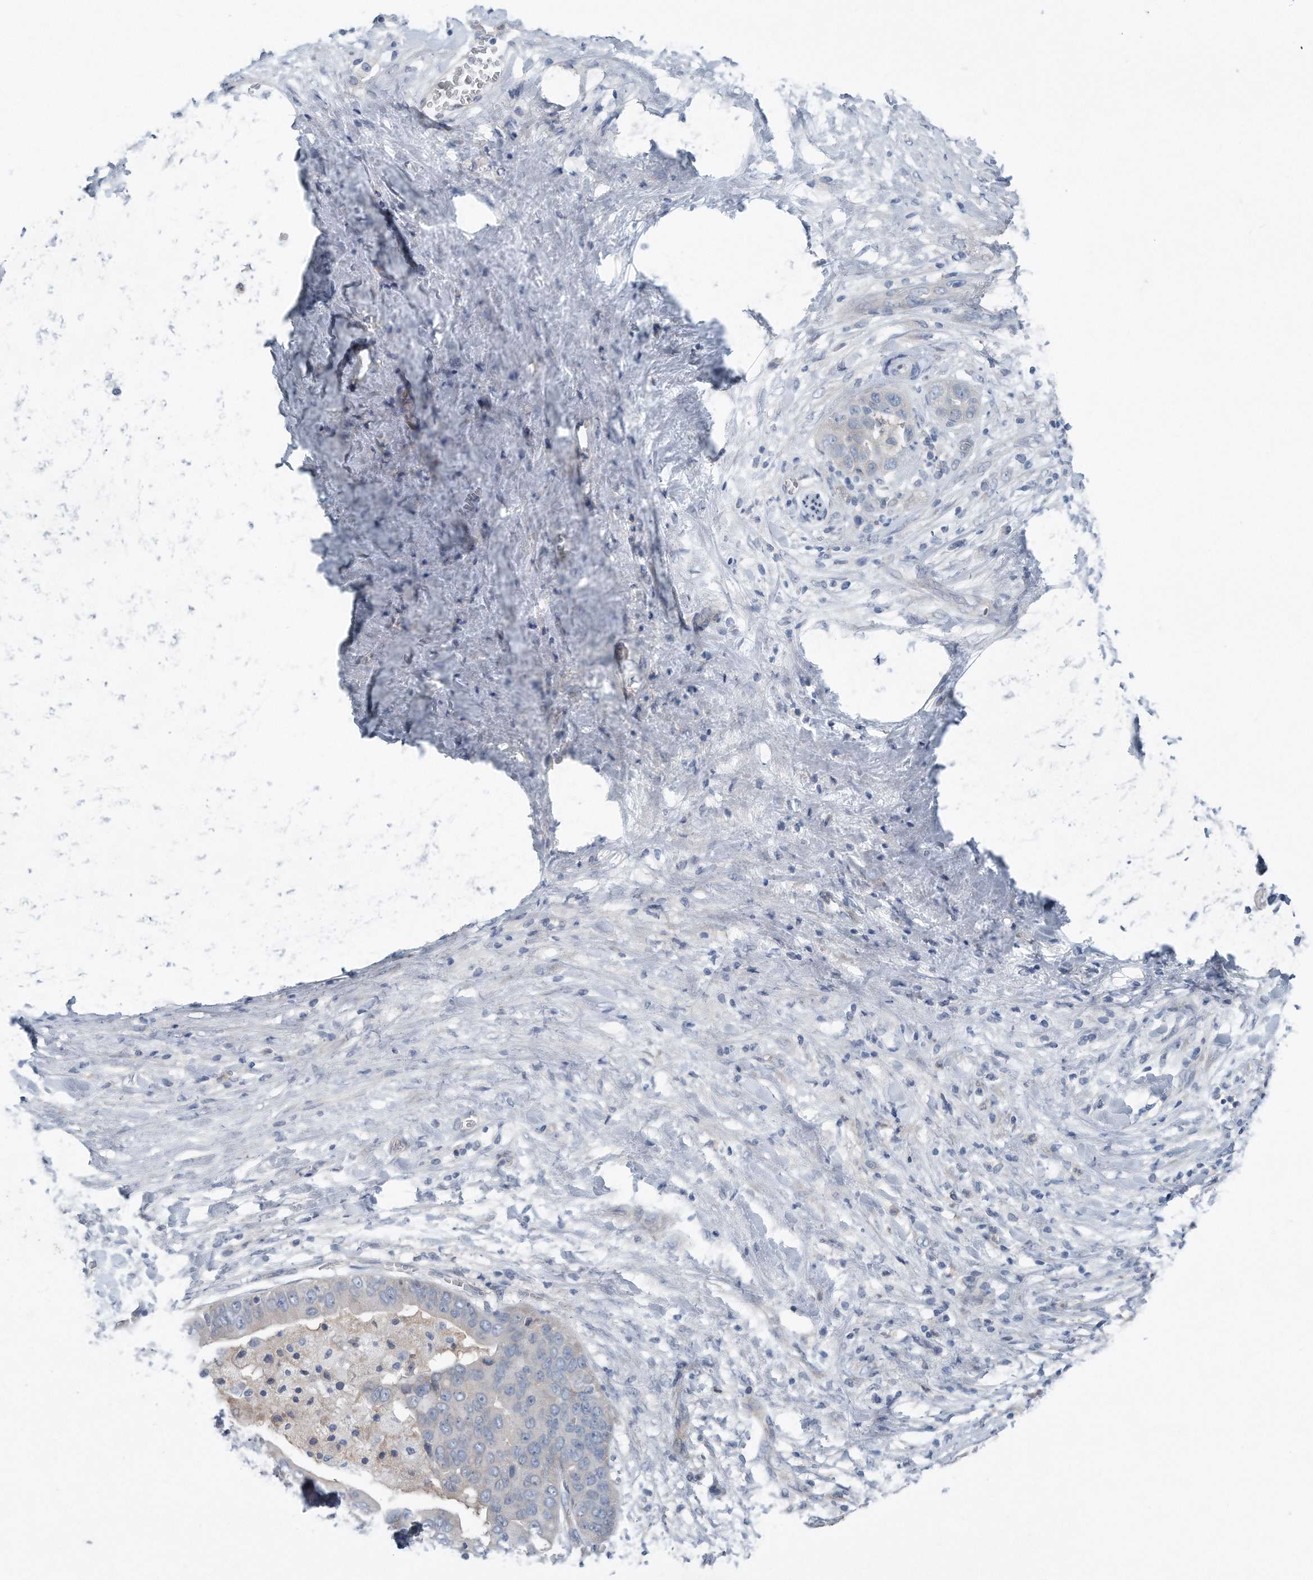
{"staining": {"intensity": "negative", "quantity": "none", "location": "none"}, "tissue": "liver cancer", "cell_type": "Tumor cells", "image_type": "cancer", "snomed": [{"axis": "morphology", "description": "Cholangiocarcinoma"}, {"axis": "topography", "description": "Liver"}], "caption": "Photomicrograph shows no protein expression in tumor cells of cholangiocarcinoma (liver) tissue. (Brightfield microscopy of DAB immunohistochemistry at high magnification).", "gene": "YRDC", "patient": {"sex": "female", "age": 52}}